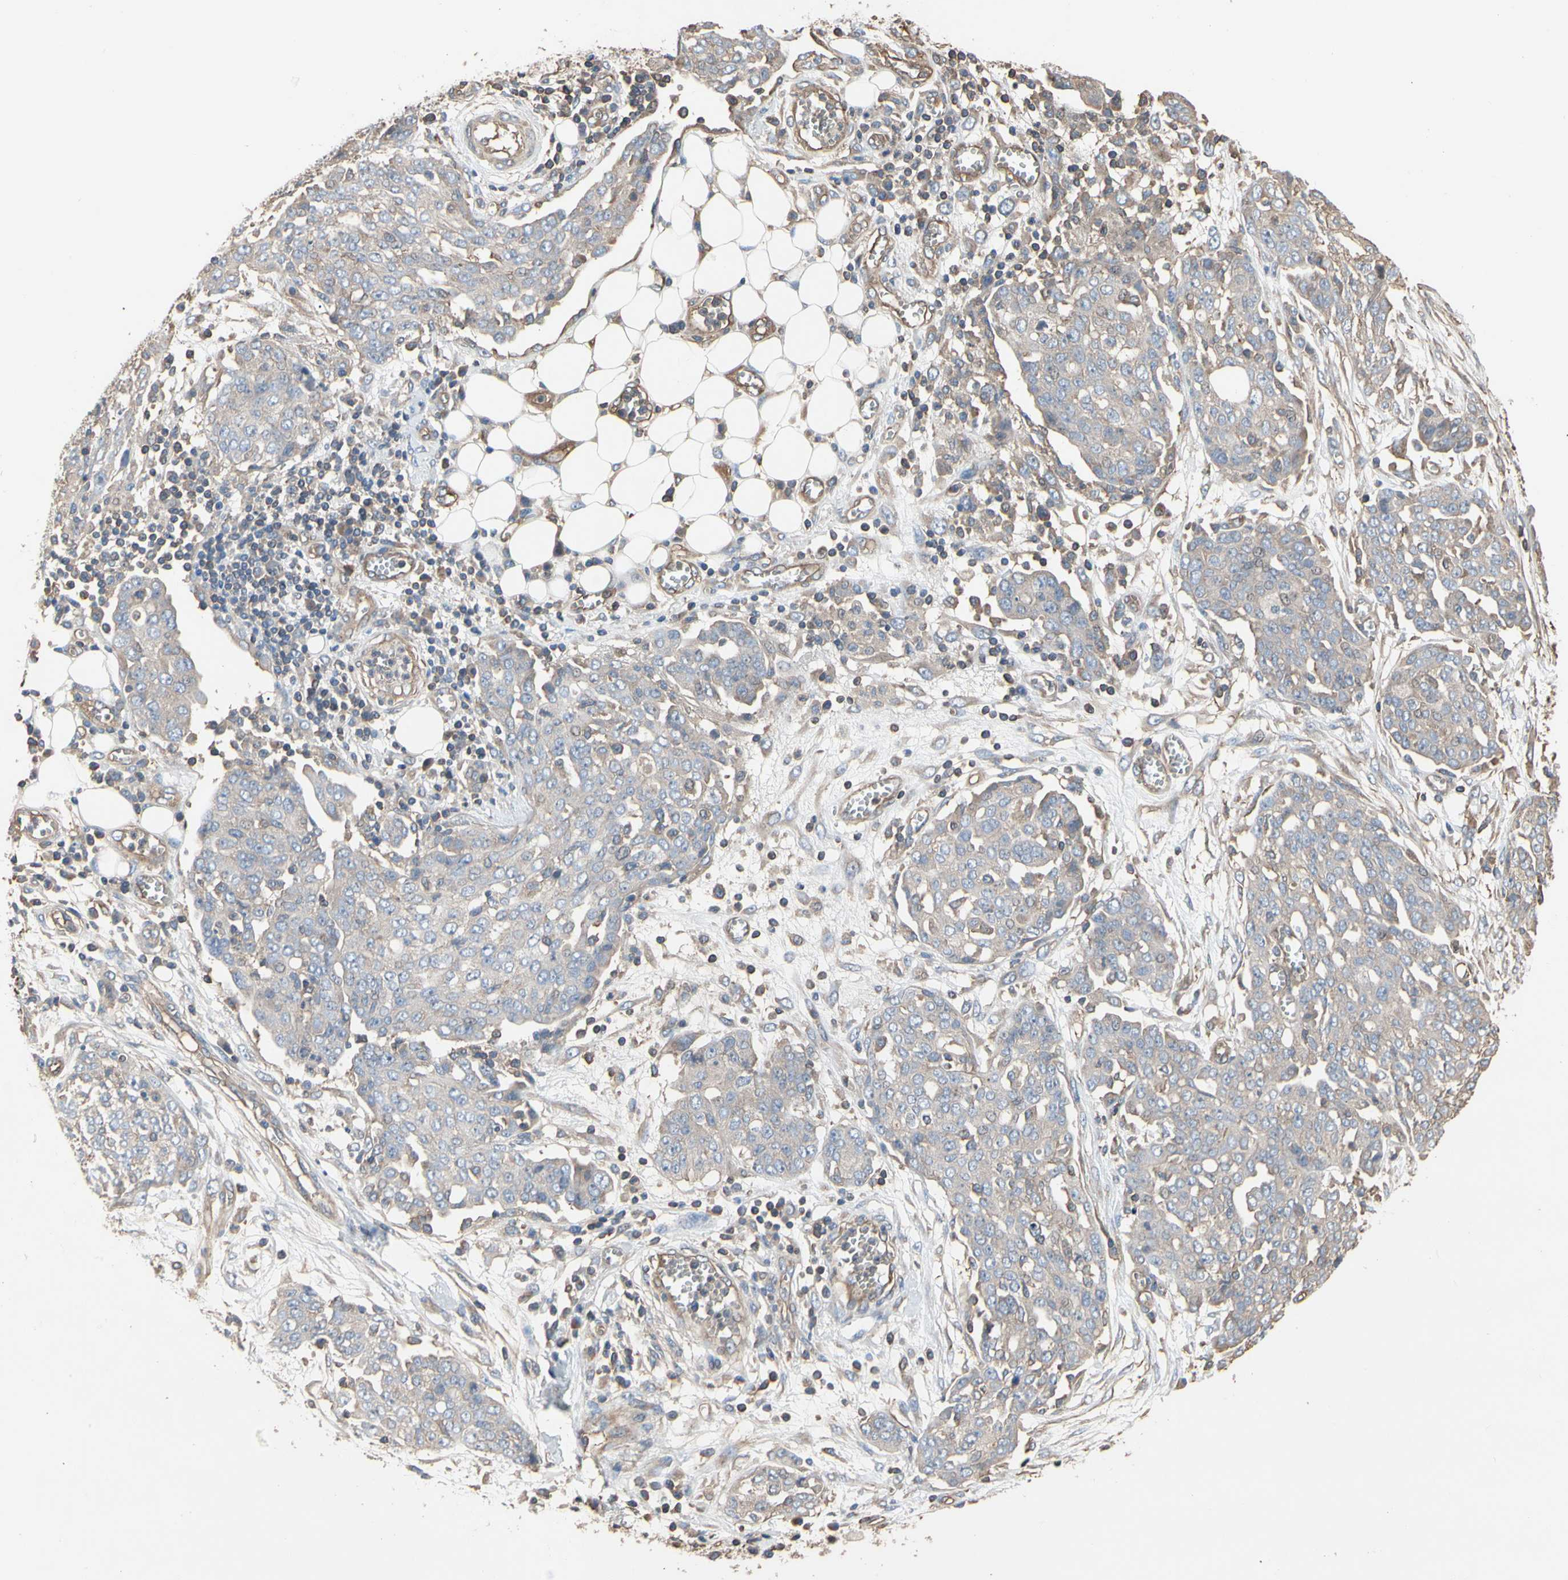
{"staining": {"intensity": "weak", "quantity": "25%-75%", "location": "cytoplasmic/membranous"}, "tissue": "ovarian cancer", "cell_type": "Tumor cells", "image_type": "cancer", "snomed": [{"axis": "morphology", "description": "Cystadenocarcinoma, serous, NOS"}, {"axis": "topography", "description": "Soft tissue"}, {"axis": "topography", "description": "Ovary"}], "caption": "This image shows ovarian cancer (serous cystadenocarcinoma) stained with immunohistochemistry (IHC) to label a protein in brown. The cytoplasmic/membranous of tumor cells show weak positivity for the protein. Nuclei are counter-stained blue.", "gene": "PDZK1", "patient": {"sex": "female", "age": 57}}